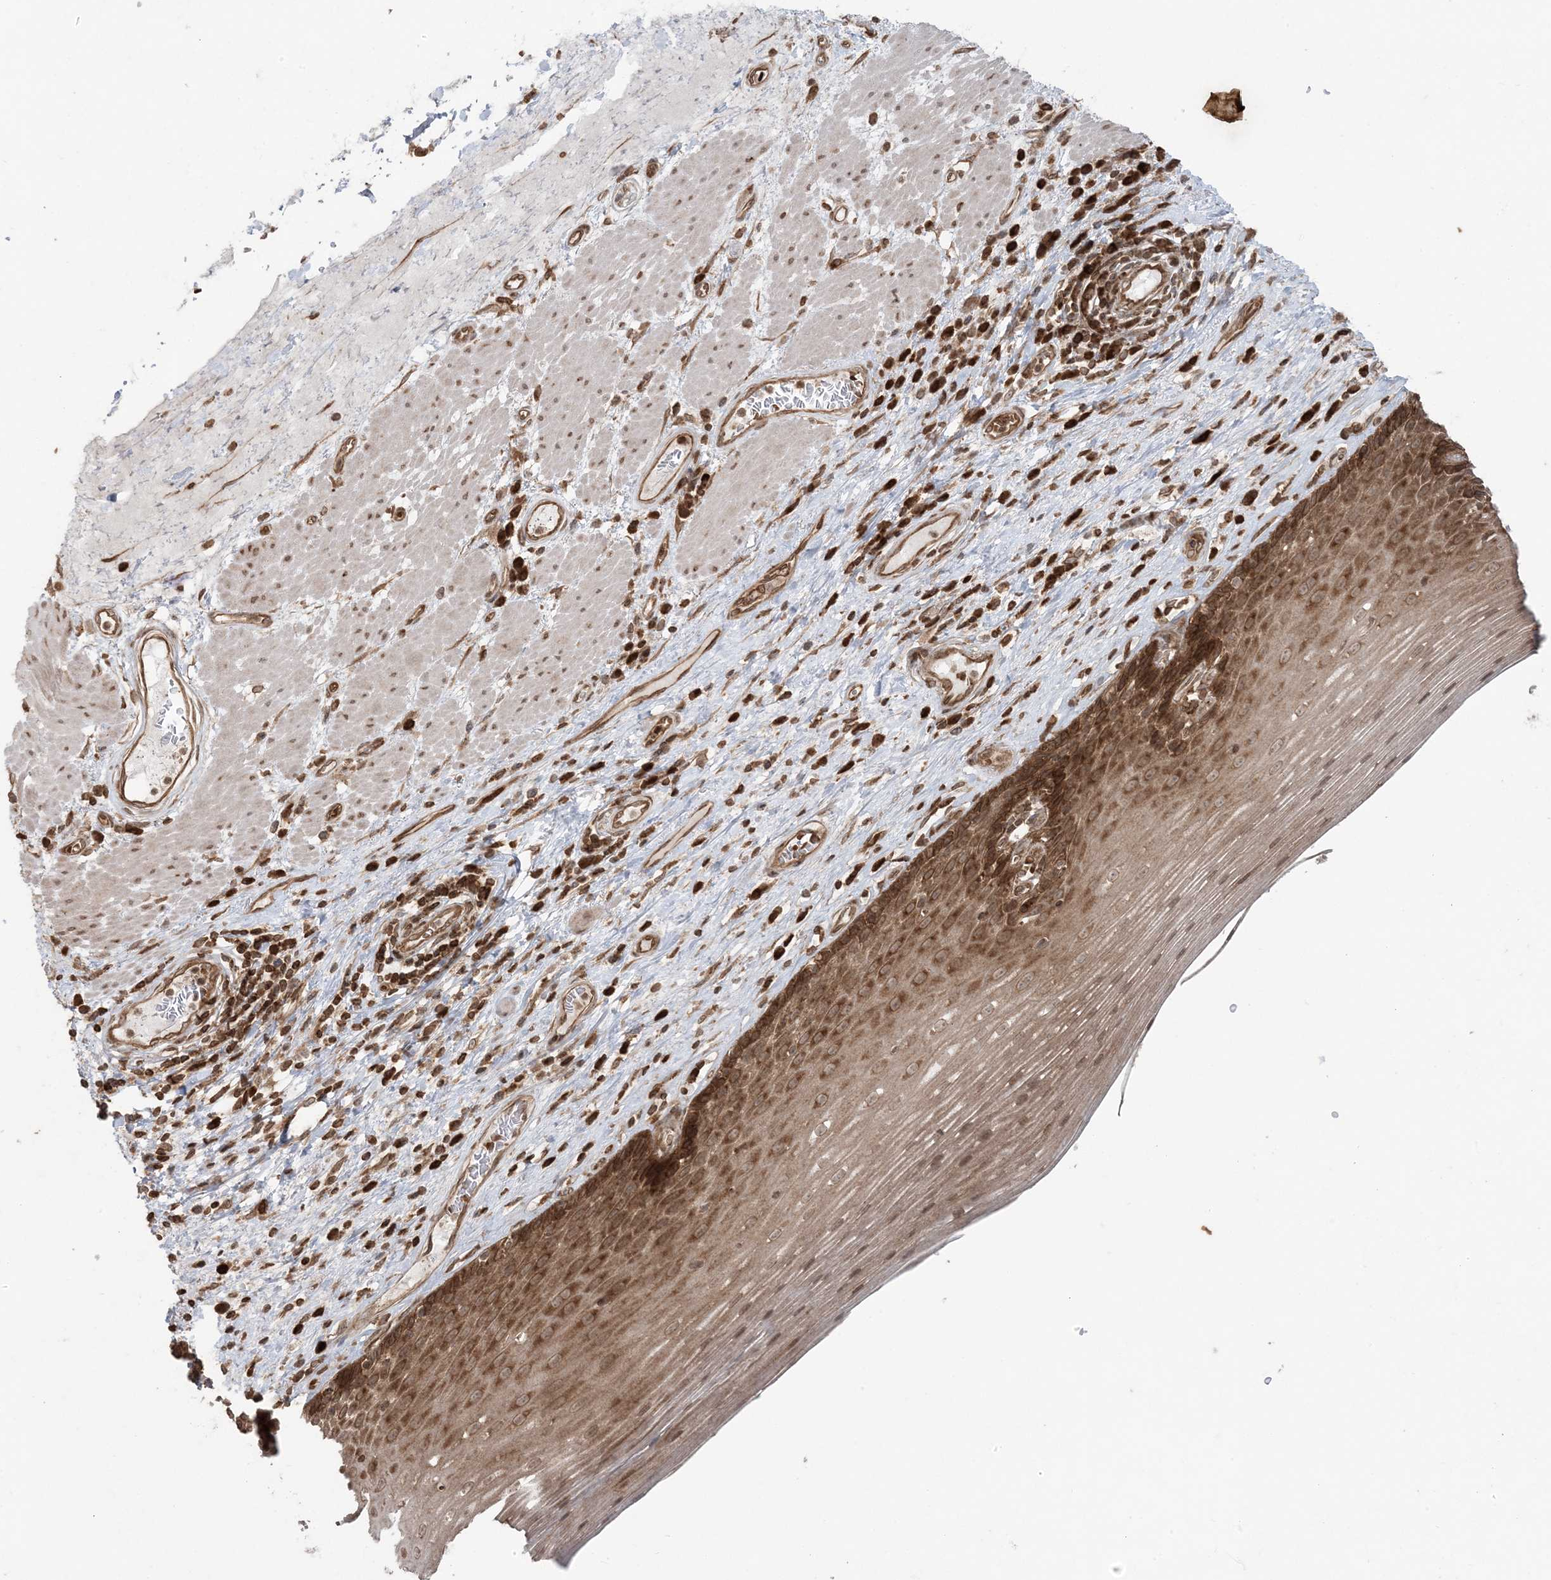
{"staining": {"intensity": "strong", "quantity": ">75%", "location": "cytoplasmic/membranous,nuclear"}, "tissue": "esophagus", "cell_type": "Squamous epithelial cells", "image_type": "normal", "snomed": [{"axis": "morphology", "description": "Normal tissue, NOS"}, {"axis": "topography", "description": "Esophagus"}], "caption": "A high amount of strong cytoplasmic/membranous,nuclear staining is appreciated in approximately >75% of squamous epithelial cells in benign esophagus.", "gene": "DDX19B", "patient": {"sex": "male", "age": 62}}